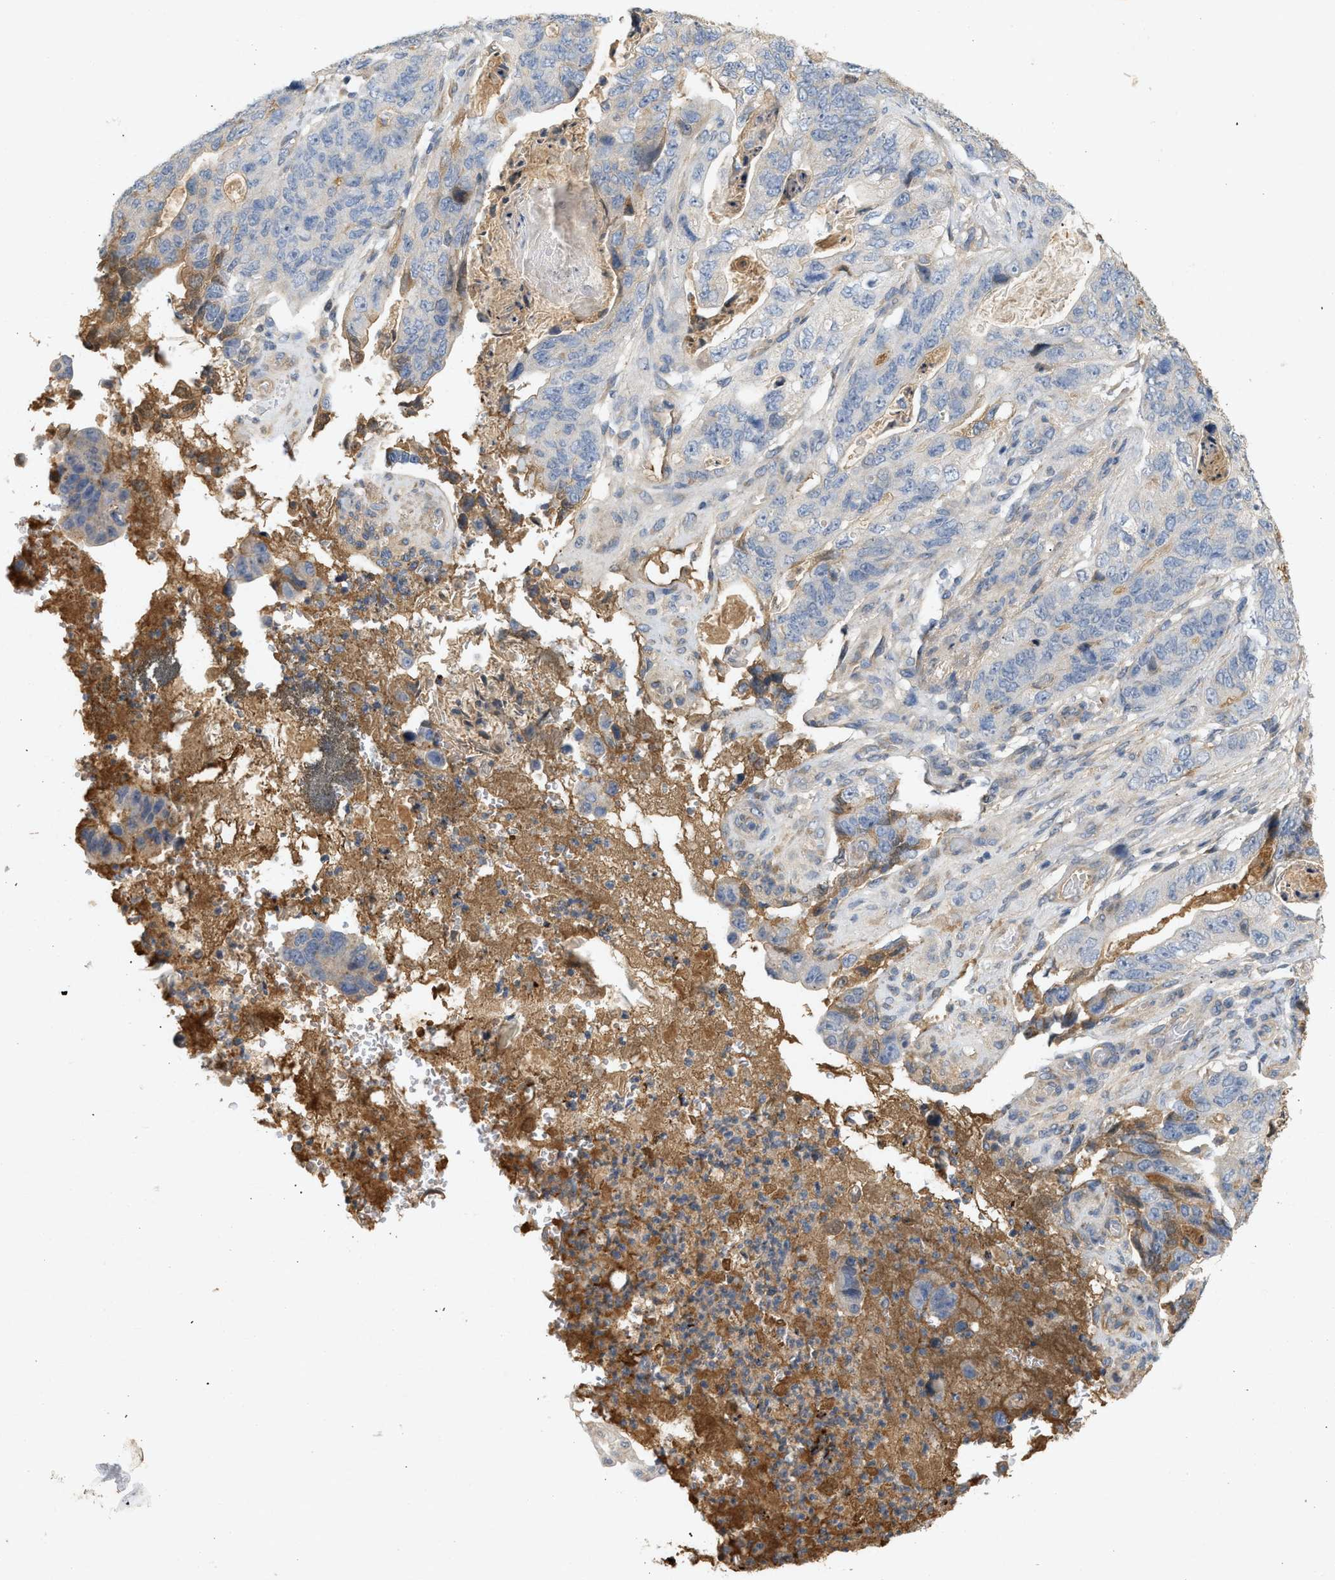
{"staining": {"intensity": "moderate", "quantity": "<25%", "location": "cytoplasmic/membranous"}, "tissue": "stomach cancer", "cell_type": "Tumor cells", "image_type": "cancer", "snomed": [{"axis": "morphology", "description": "Adenocarcinoma, NOS"}, {"axis": "topography", "description": "Stomach"}], "caption": "Adenocarcinoma (stomach) was stained to show a protein in brown. There is low levels of moderate cytoplasmic/membranous staining in about <25% of tumor cells.", "gene": "F8", "patient": {"sex": "female", "age": 89}}